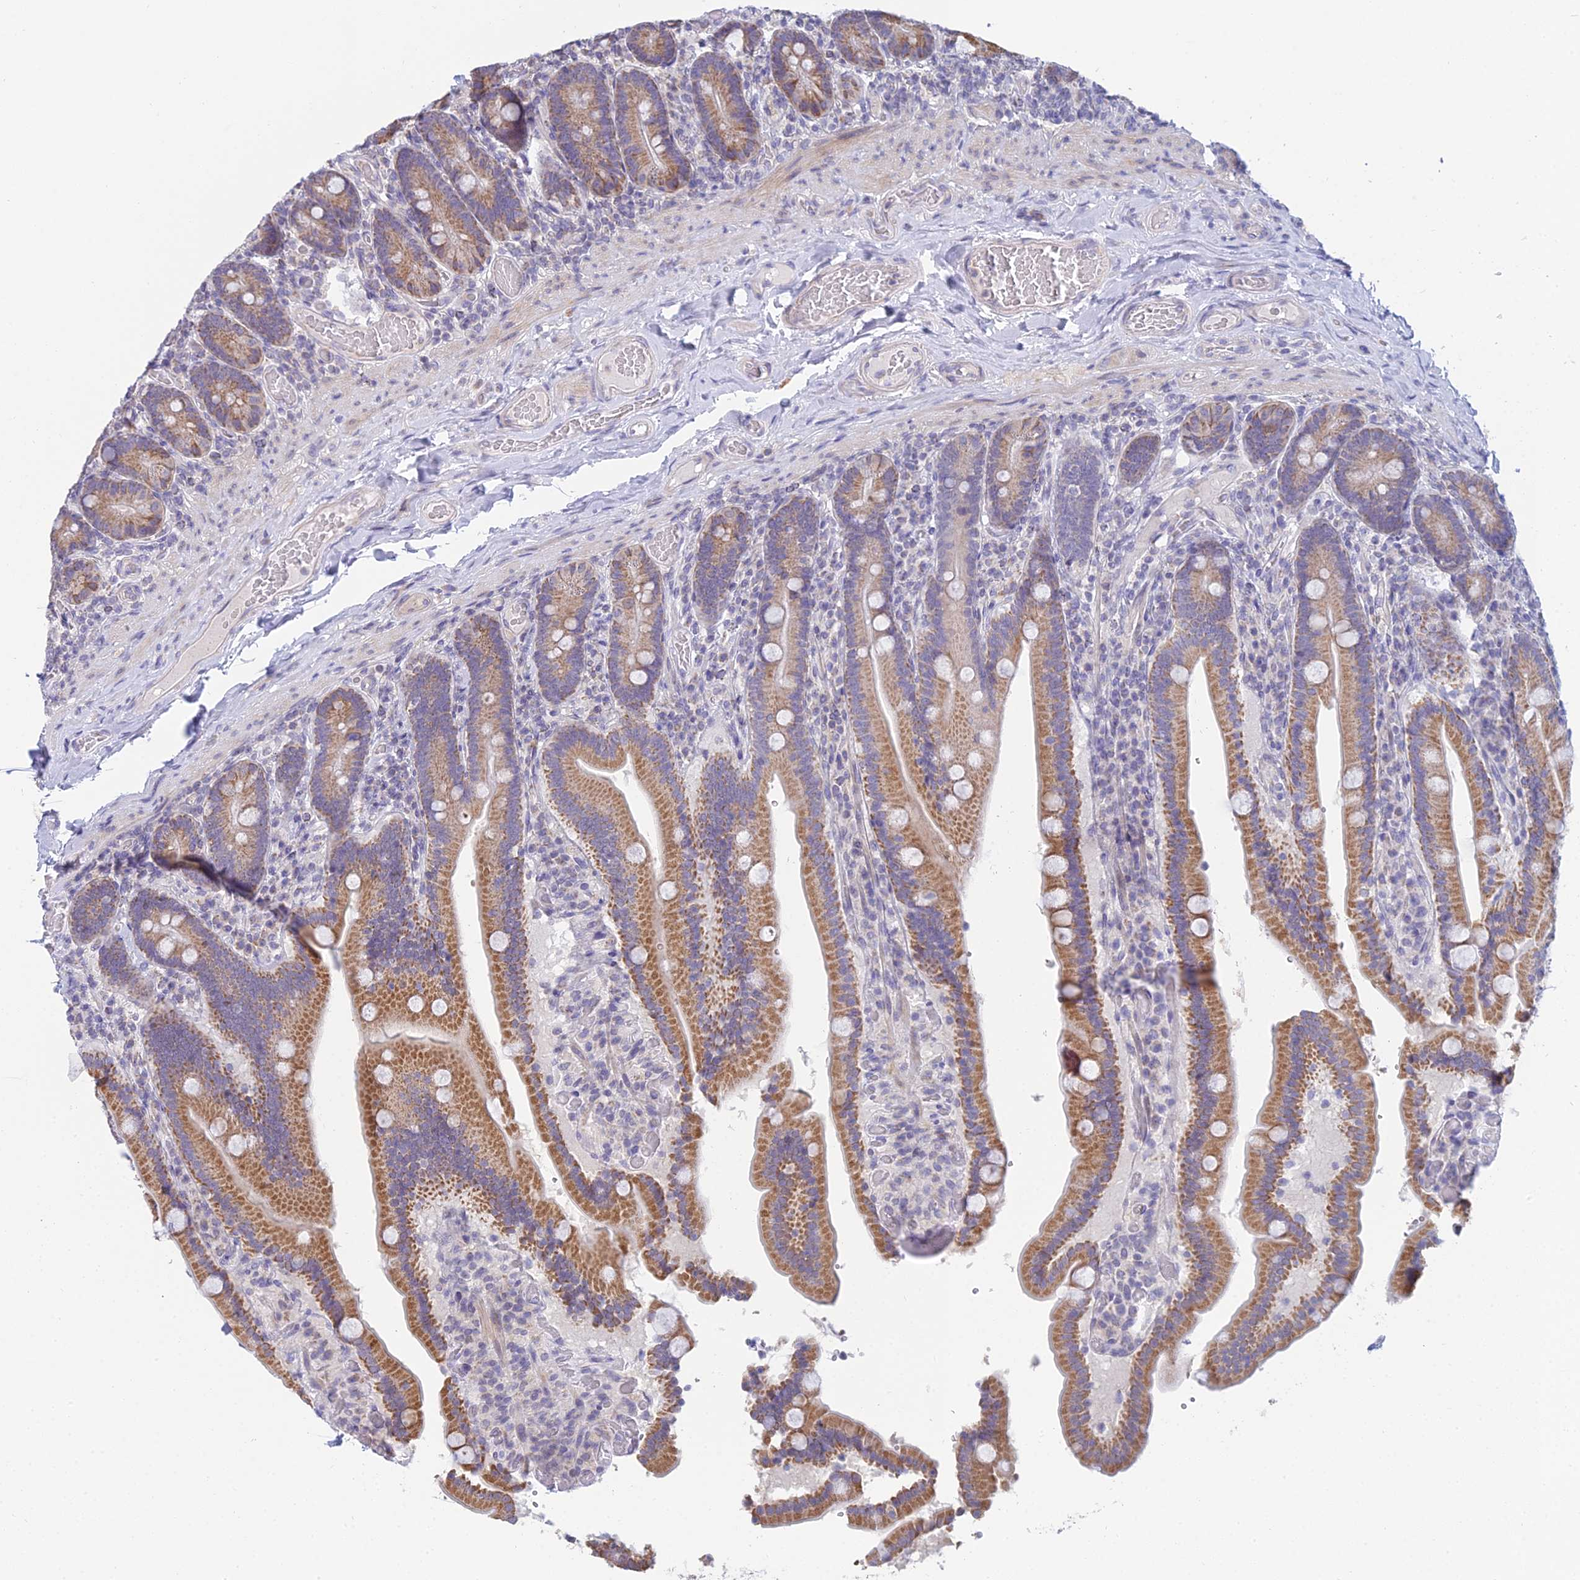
{"staining": {"intensity": "moderate", "quantity": ">75%", "location": "cytoplasmic/membranous"}, "tissue": "duodenum", "cell_type": "Glandular cells", "image_type": "normal", "snomed": [{"axis": "morphology", "description": "Normal tissue, NOS"}, {"axis": "topography", "description": "Duodenum"}], "caption": "Immunohistochemical staining of unremarkable duodenum displays medium levels of moderate cytoplasmic/membranous expression in approximately >75% of glandular cells.", "gene": "CFAP206", "patient": {"sex": "female", "age": 62}}